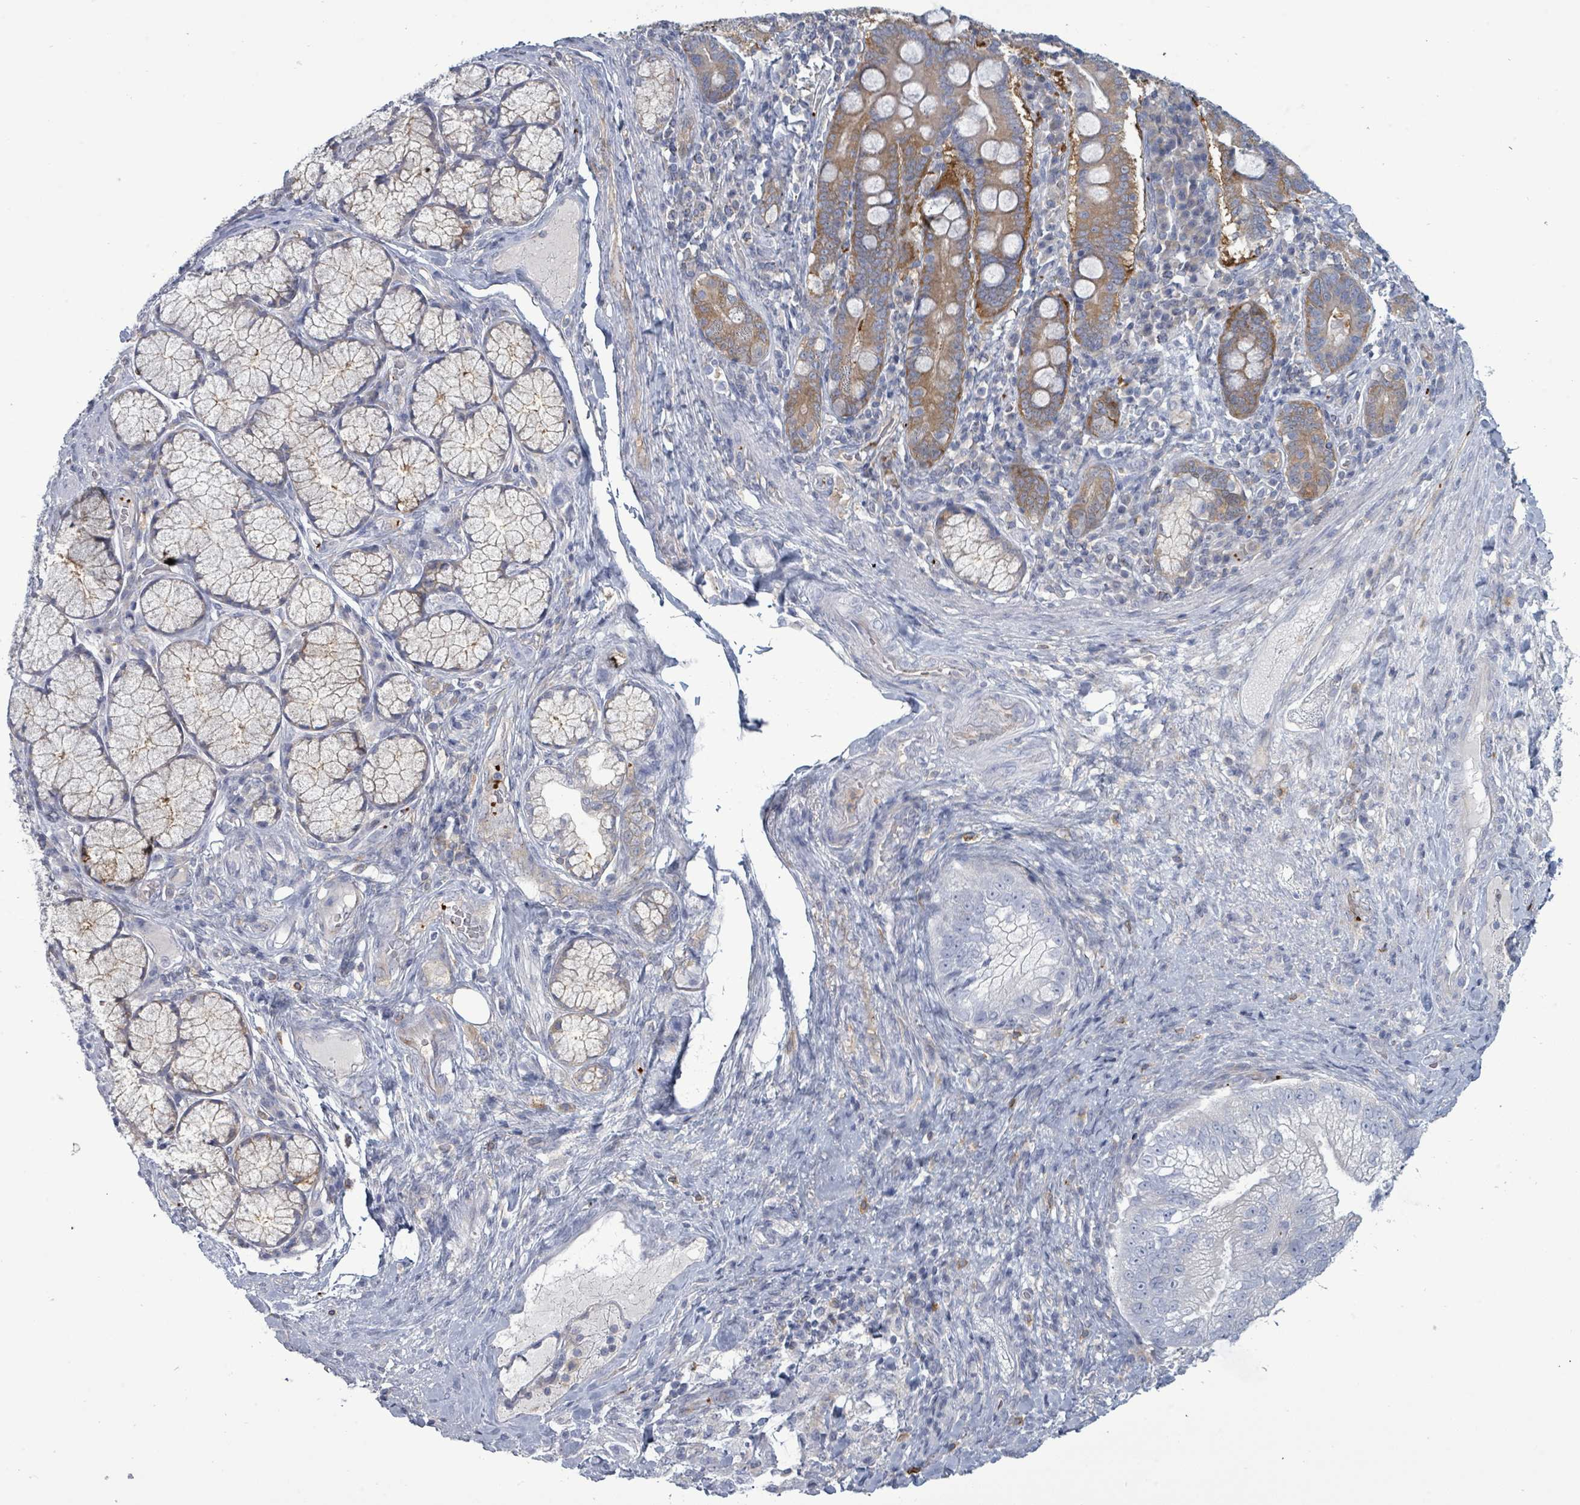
{"staining": {"intensity": "weak", "quantity": "<25%", "location": "cytoplasmic/membranous"}, "tissue": "pancreatic cancer", "cell_type": "Tumor cells", "image_type": "cancer", "snomed": [{"axis": "morphology", "description": "Adenocarcinoma, NOS"}, {"axis": "topography", "description": "Pancreas"}], "caption": "Immunohistochemistry (IHC) photomicrograph of neoplastic tissue: human pancreatic cancer (adenocarcinoma) stained with DAB (3,3'-diaminobenzidine) exhibits no significant protein staining in tumor cells. (Stains: DAB (3,3'-diaminobenzidine) IHC with hematoxylin counter stain, Microscopy: brightfield microscopy at high magnification).", "gene": "NDST2", "patient": {"sex": "male", "age": 70}}